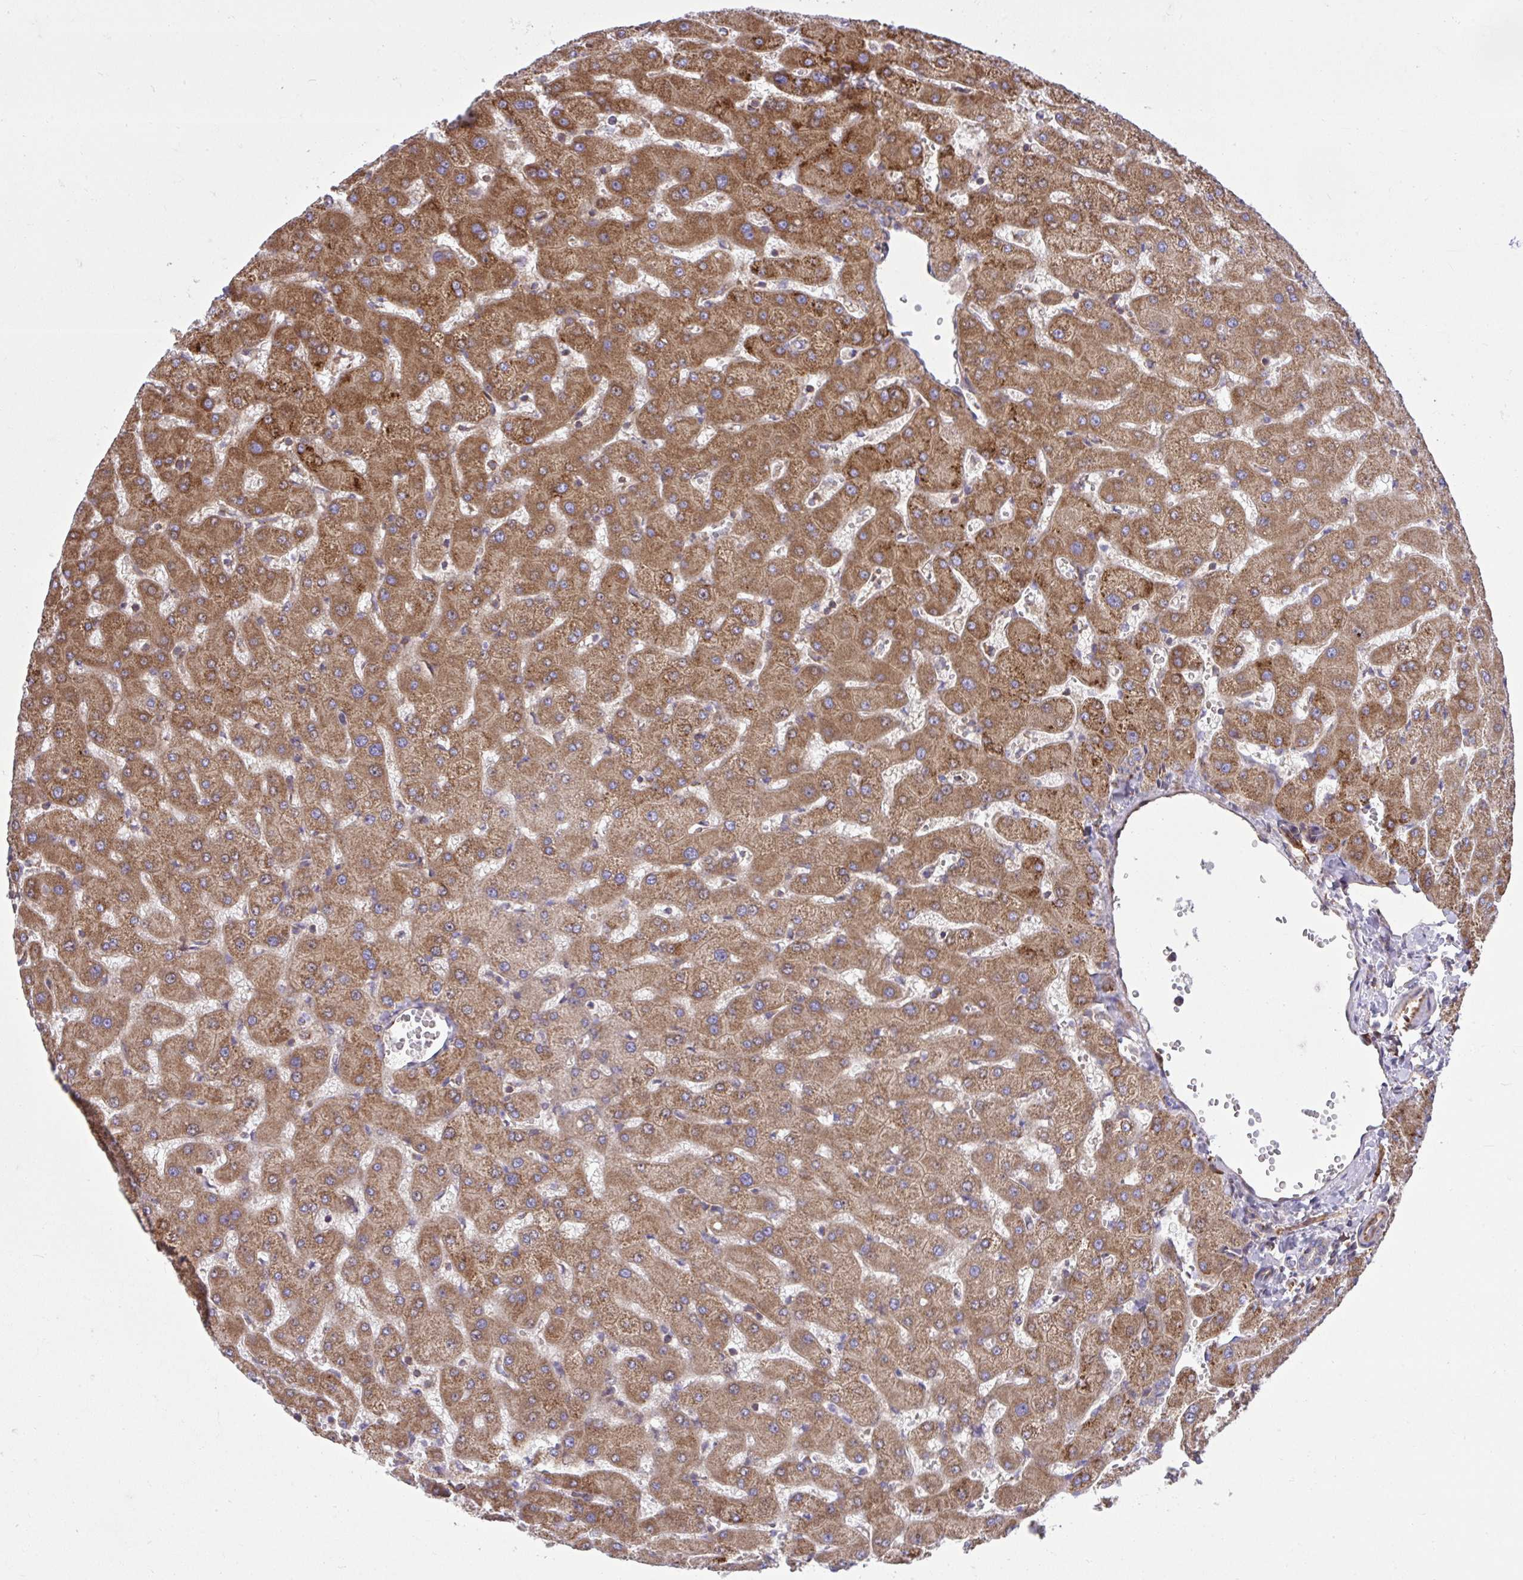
{"staining": {"intensity": "weak", "quantity": "<25%", "location": "cytoplasmic/membranous"}, "tissue": "liver", "cell_type": "Cholangiocytes", "image_type": "normal", "snomed": [{"axis": "morphology", "description": "Normal tissue, NOS"}, {"axis": "topography", "description": "Liver"}], "caption": "The immunohistochemistry photomicrograph has no significant staining in cholangiocytes of liver. (Brightfield microscopy of DAB immunohistochemistry at high magnification).", "gene": "NMNAT3", "patient": {"sex": "female", "age": 63}}